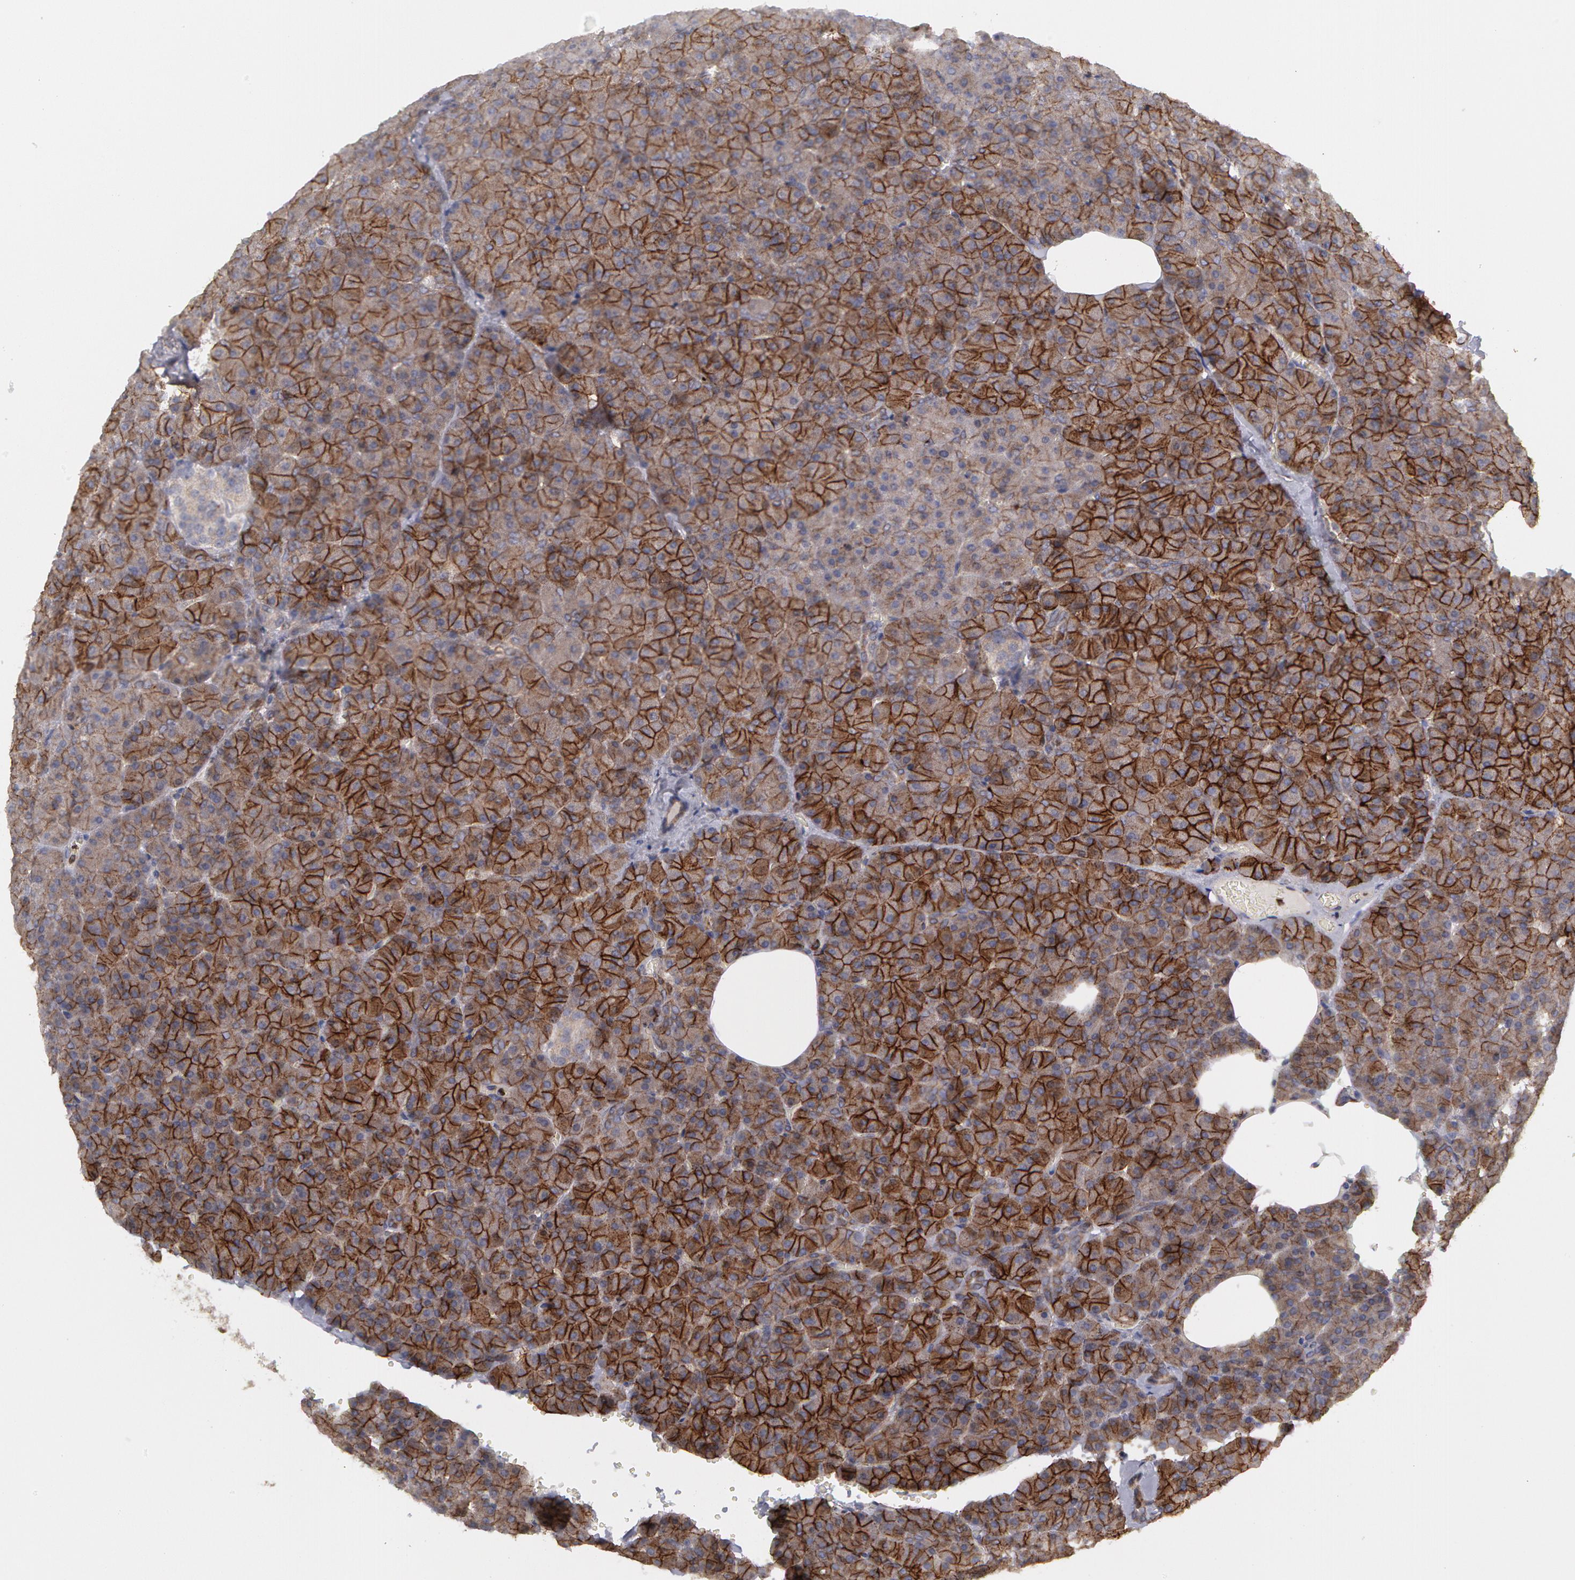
{"staining": {"intensity": "moderate", "quantity": ">75%", "location": "cytoplasmic/membranous"}, "tissue": "pancreas", "cell_type": "Exocrine glandular cells", "image_type": "normal", "snomed": [{"axis": "morphology", "description": "Normal tissue, NOS"}, {"axis": "topography", "description": "Pancreas"}], "caption": "Immunohistochemistry of normal human pancreas demonstrates medium levels of moderate cytoplasmic/membranous expression in about >75% of exocrine glandular cells.", "gene": "ERBB2", "patient": {"sex": "female", "age": 35}}